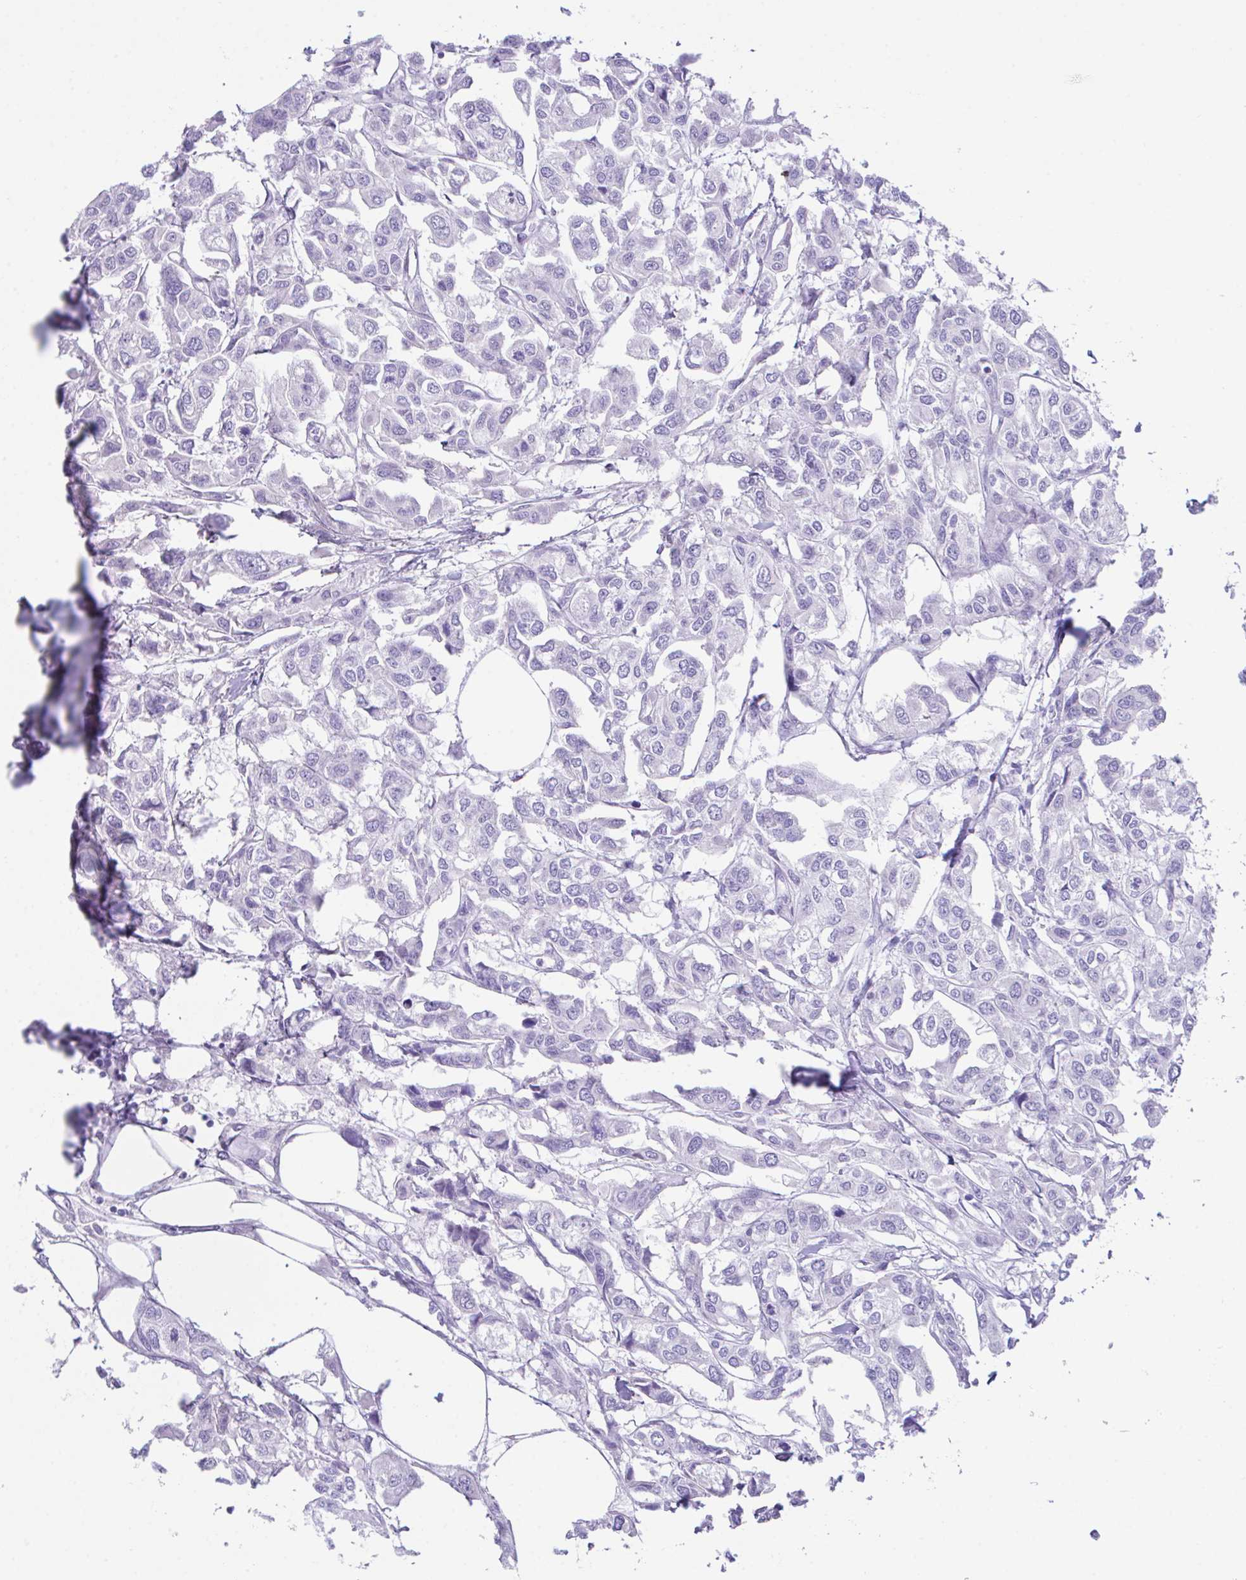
{"staining": {"intensity": "negative", "quantity": "none", "location": "none"}, "tissue": "urothelial cancer", "cell_type": "Tumor cells", "image_type": "cancer", "snomed": [{"axis": "morphology", "description": "Urothelial carcinoma, High grade"}, {"axis": "topography", "description": "Urinary bladder"}], "caption": "IHC histopathology image of neoplastic tissue: human high-grade urothelial carcinoma stained with DAB (3,3'-diaminobenzidine) shows no significant protein positivity in tumor cells. (Brightfield microscopy of DAB (3,3'-diaminobenzidine) IHC at high magnification).", "gene": "SLC16A6", "patient": {"sex": "male", "age": 67}}